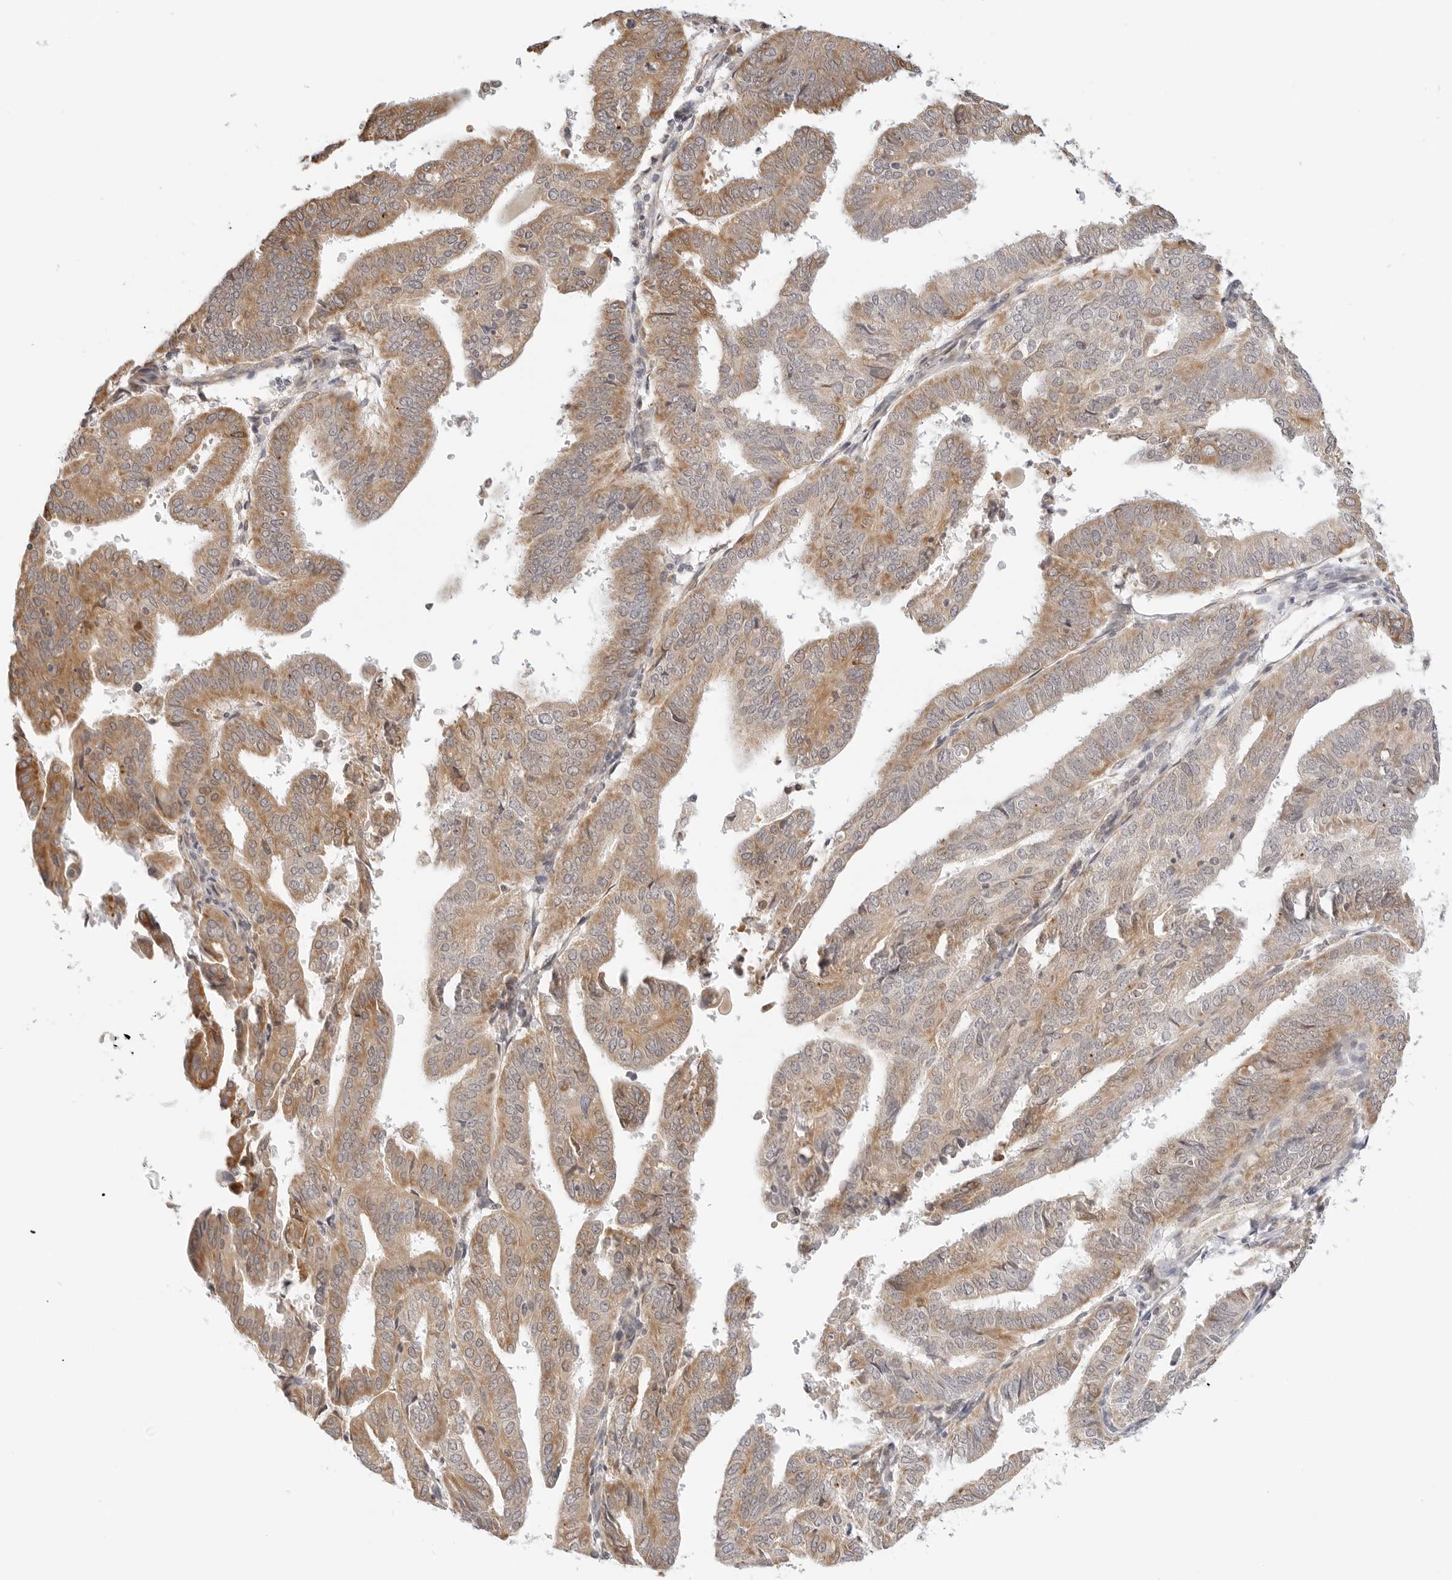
{"staining": {"intensity": "moderate", "quantity": ">75%", "location": "cytoplasmic/membranous"}, "tissue": "endometrial cancer", "cell_type": "Tumor cells", "image_type": "cancer", "snomed": [{"axis": "morphology", "description": "Adenocarcinoma, NOS"}, {"axis": "topography", "description": "Uterus"}], "caption": "Tumor cells demonstrate moderate cytoplasmic/membranous positivity in about >75% of cells in endometrial cancer.", "gene": "ERO1B", "patient": {"sex": "female", "age": 77}}